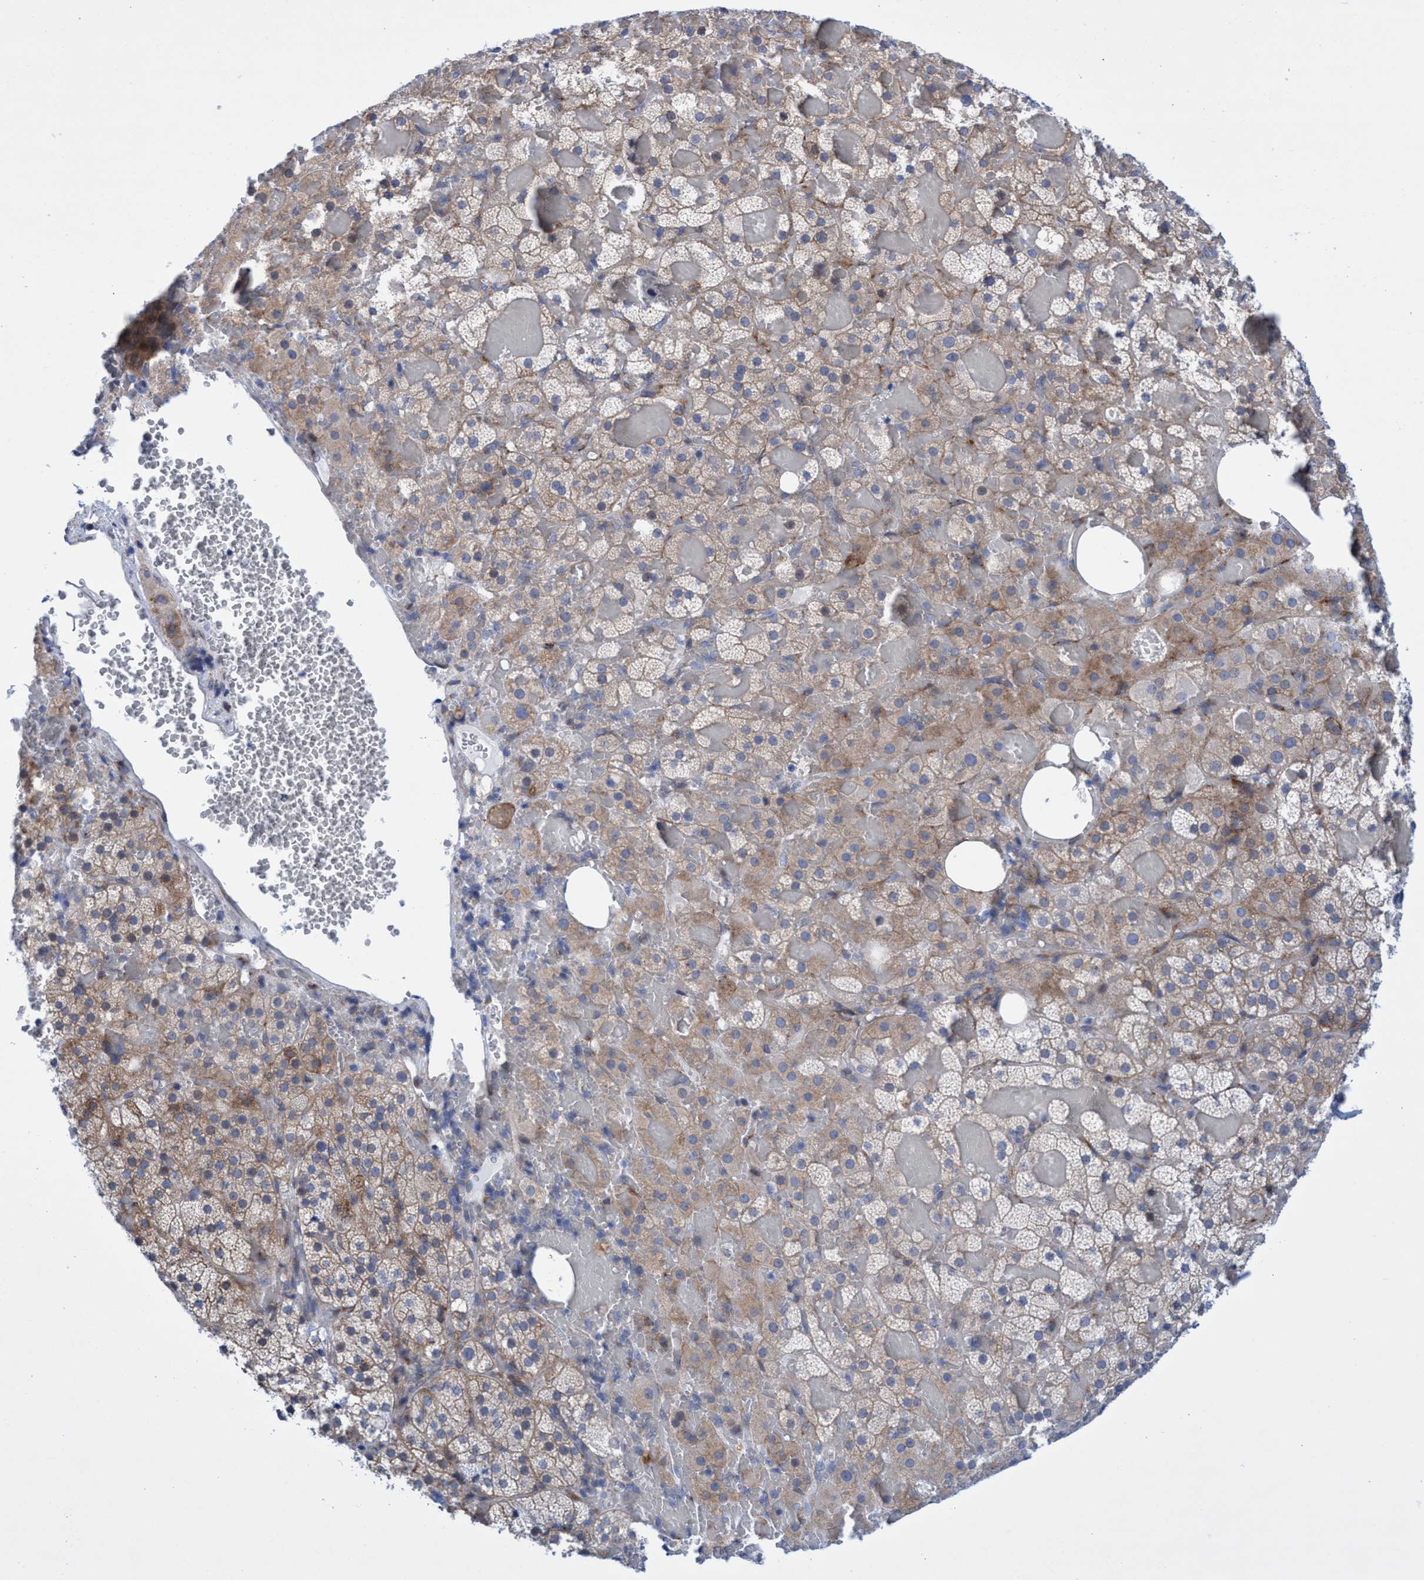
{"staining": {"intensity": "weak", "quantity": "25%-75%", "location": "cytoplasmic/membranous"}, "tissue": "adrenal gland", "cell_type": "Glandular cells", "image_type": "normal", "snomed": [{"axis": "morphology", "description": "Normal tissue, NOS"}, {"axis": "topography", "description": "Adrenal gland"}], "caption": "Protein staining by immunohistochemistry shows weak cytoplasmic/membranous positivity in about 25%-75% of glandular cells in benign adrenal gland.", "gene": "R3HCC1", "patient": {"sex": "female", "age": 59}}